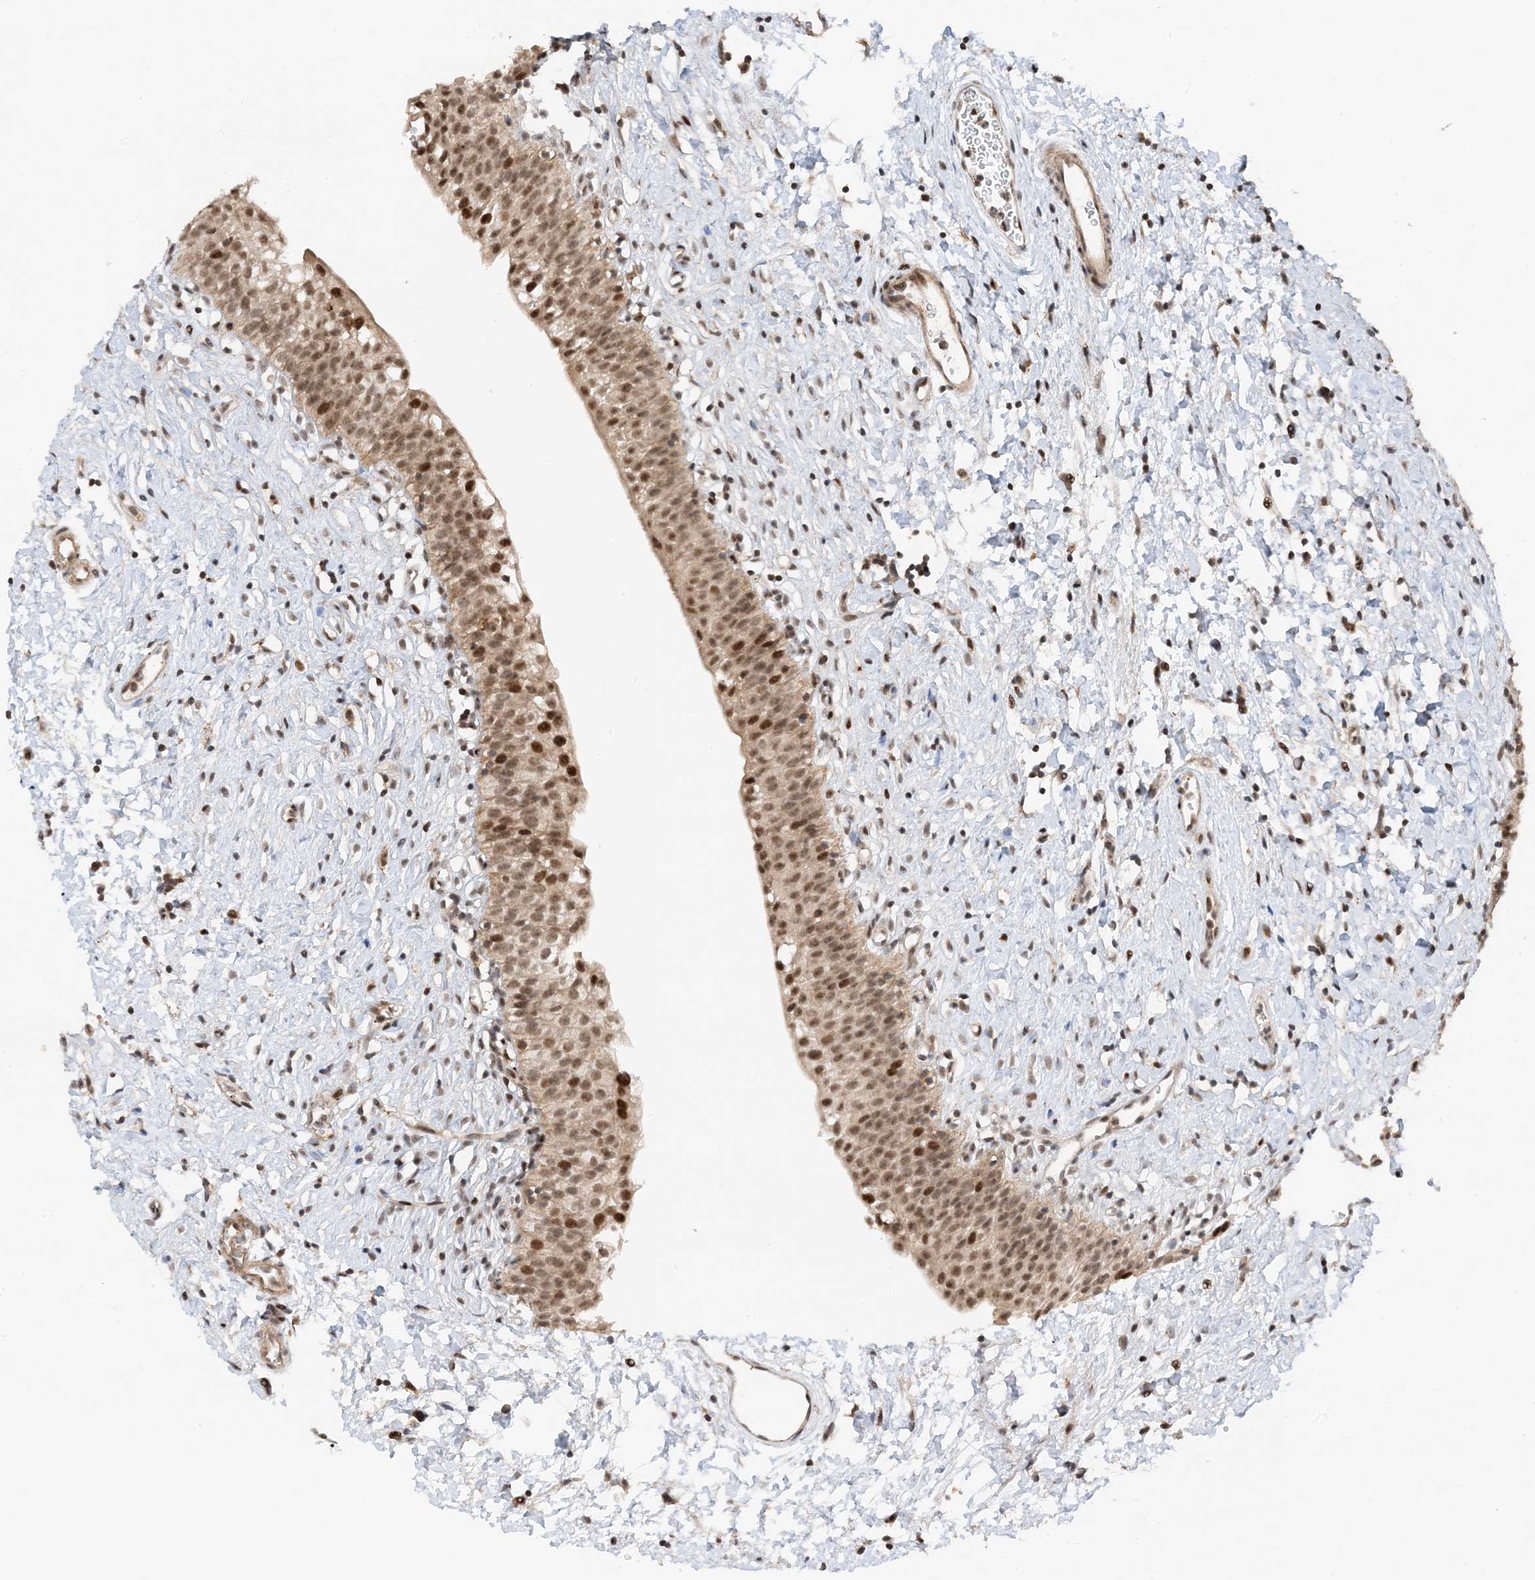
{"staining": {"intensity": "moderate", "quantity": ">75%", "location": "cytoplasmic/membranous,nuclear"}, "tissue": "urinary bladder", "cell_type": "Urothelial cells", "image_type": "normal", "snomed": [{"axis": "morphology", "description": "Normal tissue, NOS"}, {"axis": "topography", "description": "Urinary bladder"}], "caption": "Human urinary bladder stained for a protein (brown) reveals moderate cytoplasmic/membranous,nuclear positive staining in about >75% of urothelial cells.", "gene": "TATDN3", "patient": {"sex": "male", "age": 51}}